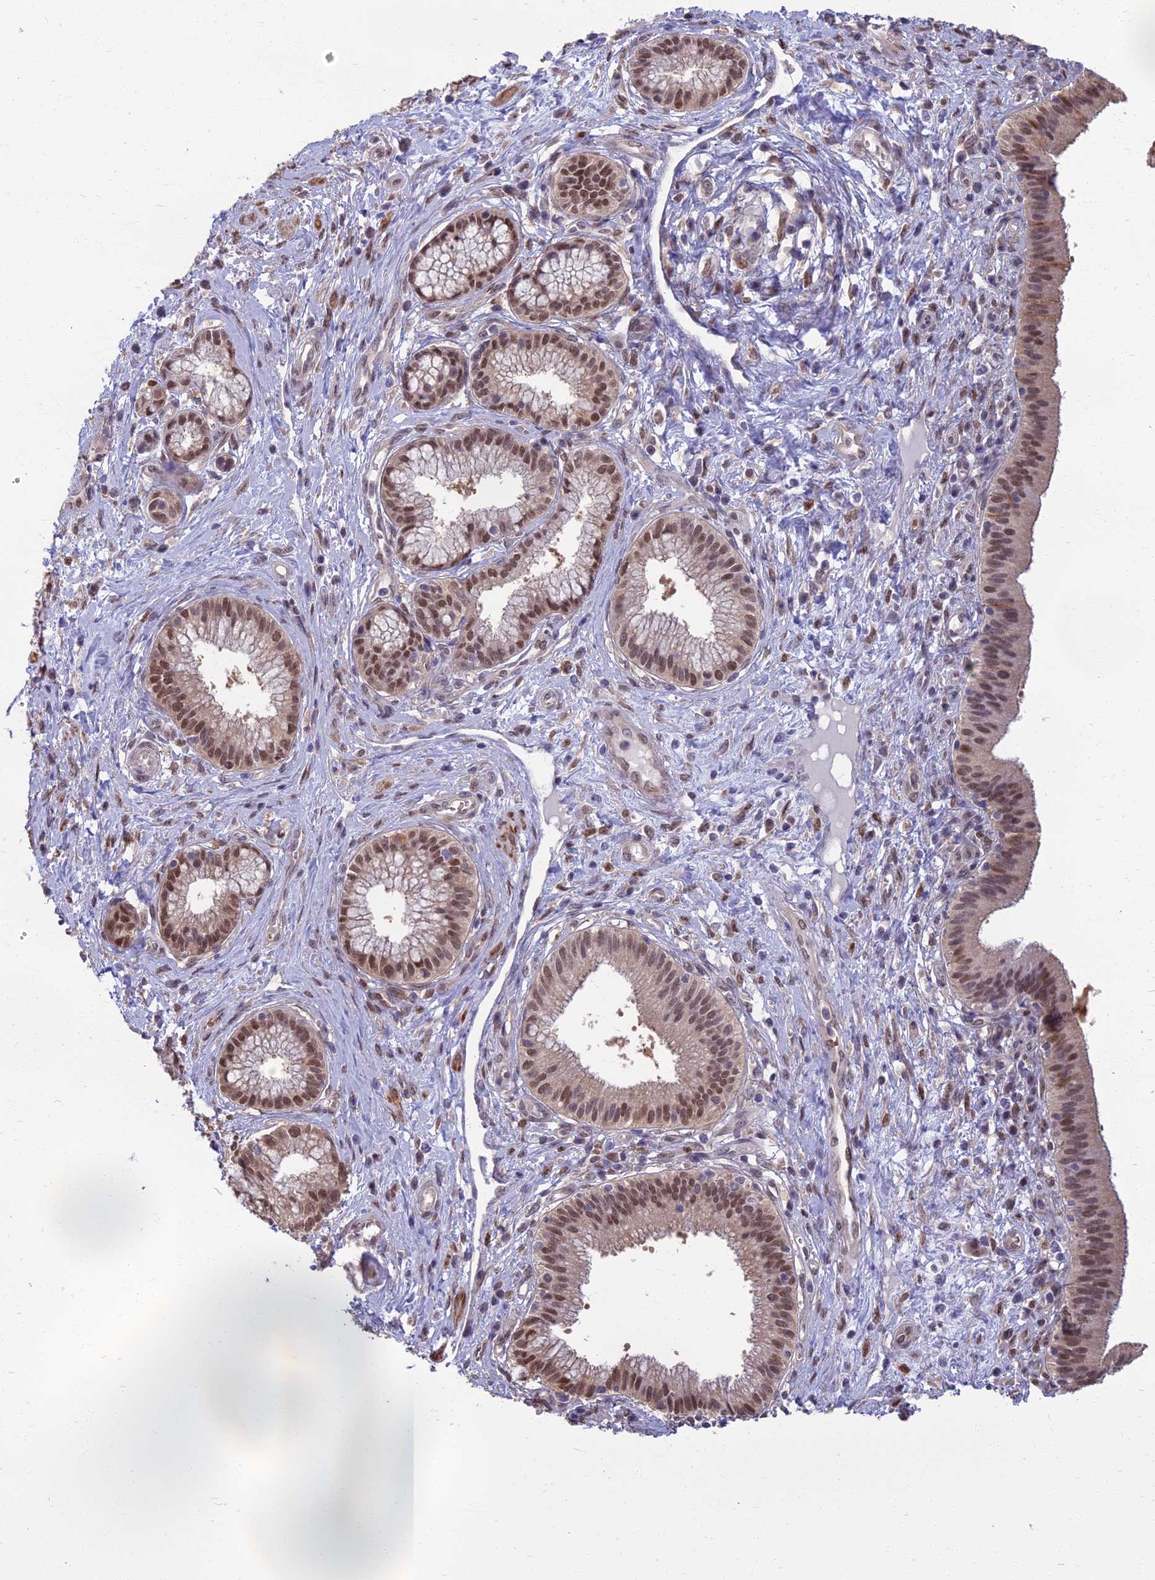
{"staining": {"intensity": "moderate", "quantity": ">75%", "location": "nuclear"}, "tissue": "pancreatic cancer", "cell_type": "Tumor cells", "image_type": "cancer", "snomed": [{"axis": "morphology", "description": "Adenocarcinoma, NOS"}, {"axis": "topography", "description": "Pancreas"}], "caption": "Human pancreatic cancer (adenocarcinoma) stained with a protein marker displays moderate staining in tumor cells.", "gene": "NR4A3", "patient": {"sex": "male", "age": 72}}